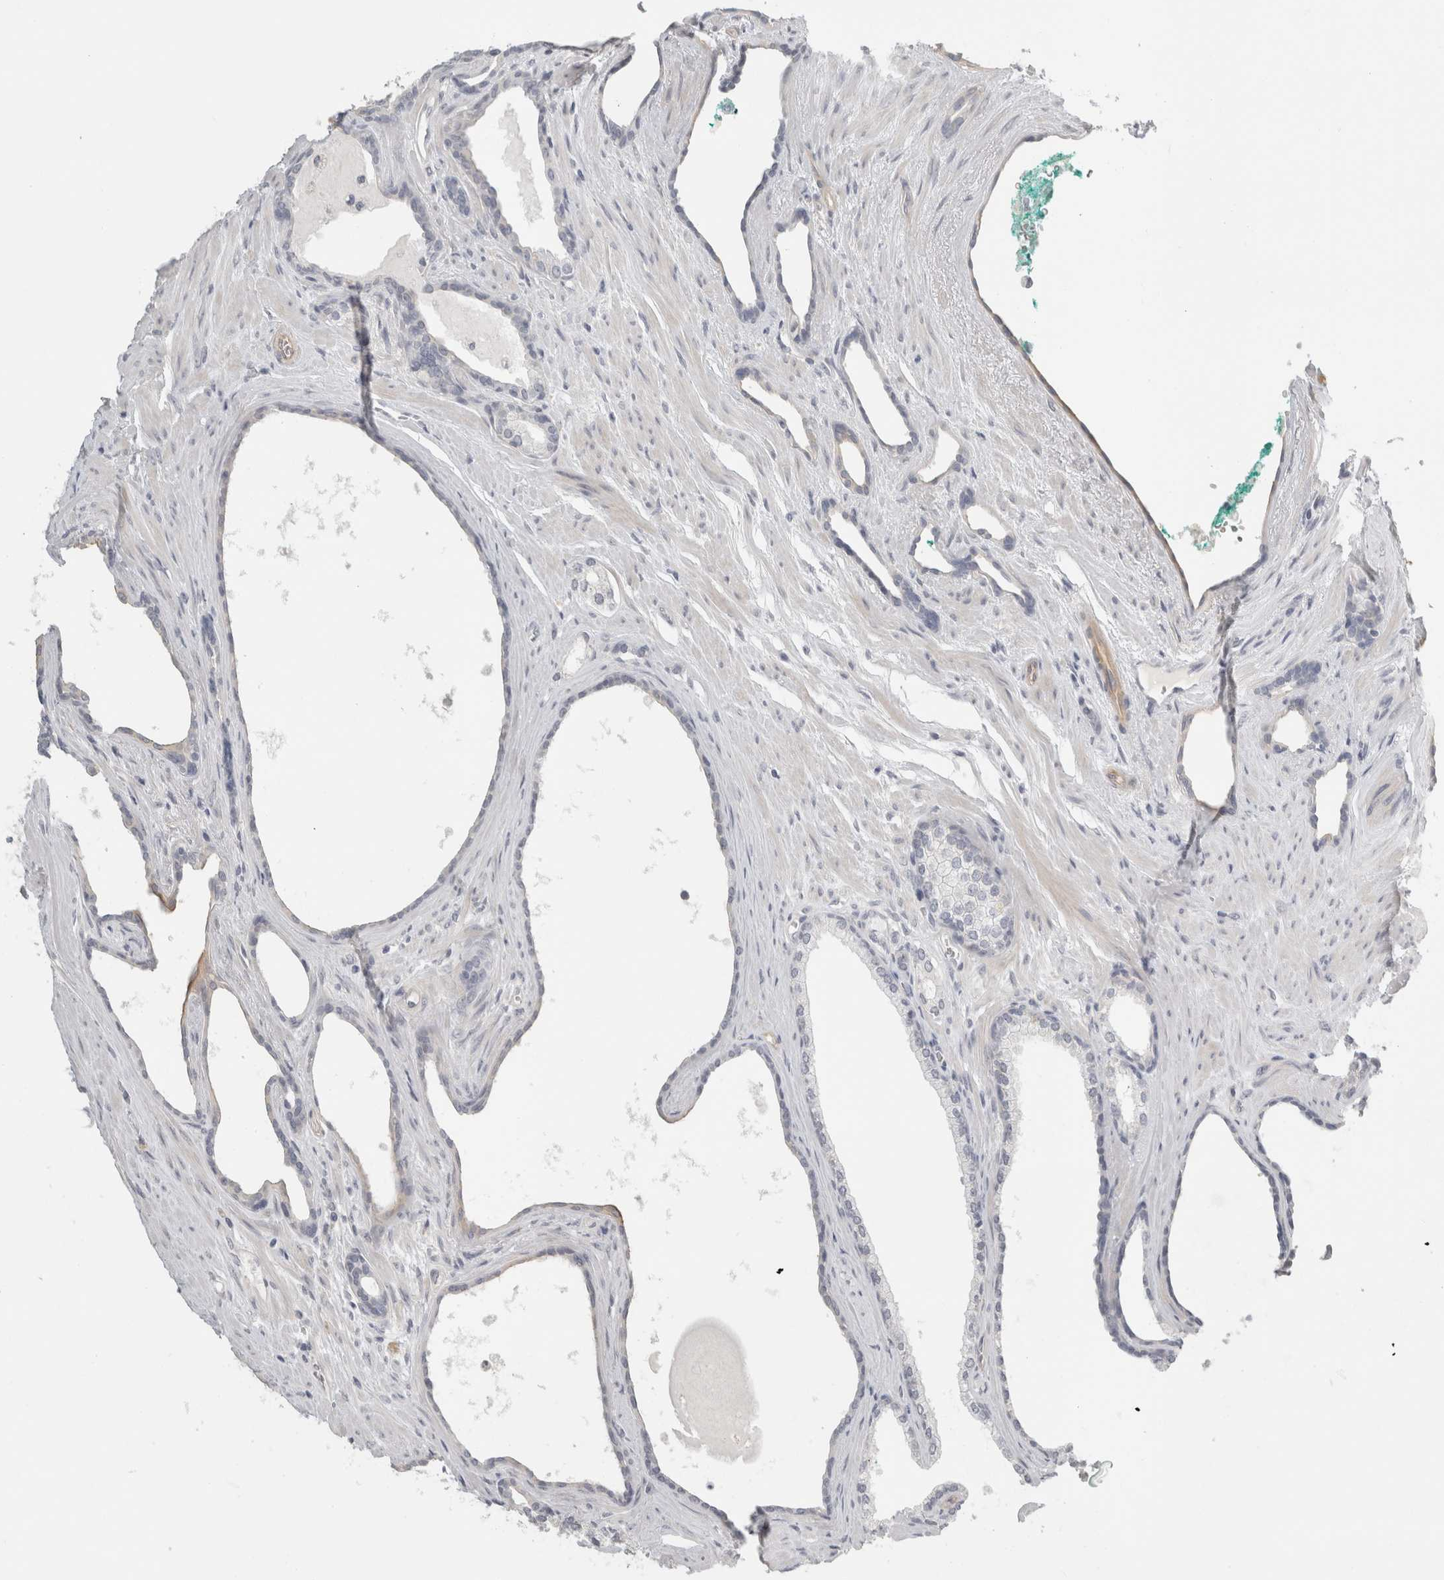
{"staining": {"intensity": "negative", "quantity": "none", "location": "none"}, "tissue": "prostate cancer", "cell_type": "Tumor cells", "image_type": "cancer", "snomed": [{"axis": "morphology", "description": "Adenocarcinoma, Low grade"}, {"axis": "topography", "description": "Prostate"}], "caption": "Prostate cancer was stained to show a protein in brown. There is no significant expression in tumor cells.", "gene": "FBLIM1", "patient": {"sex": "male", "age": 70}}